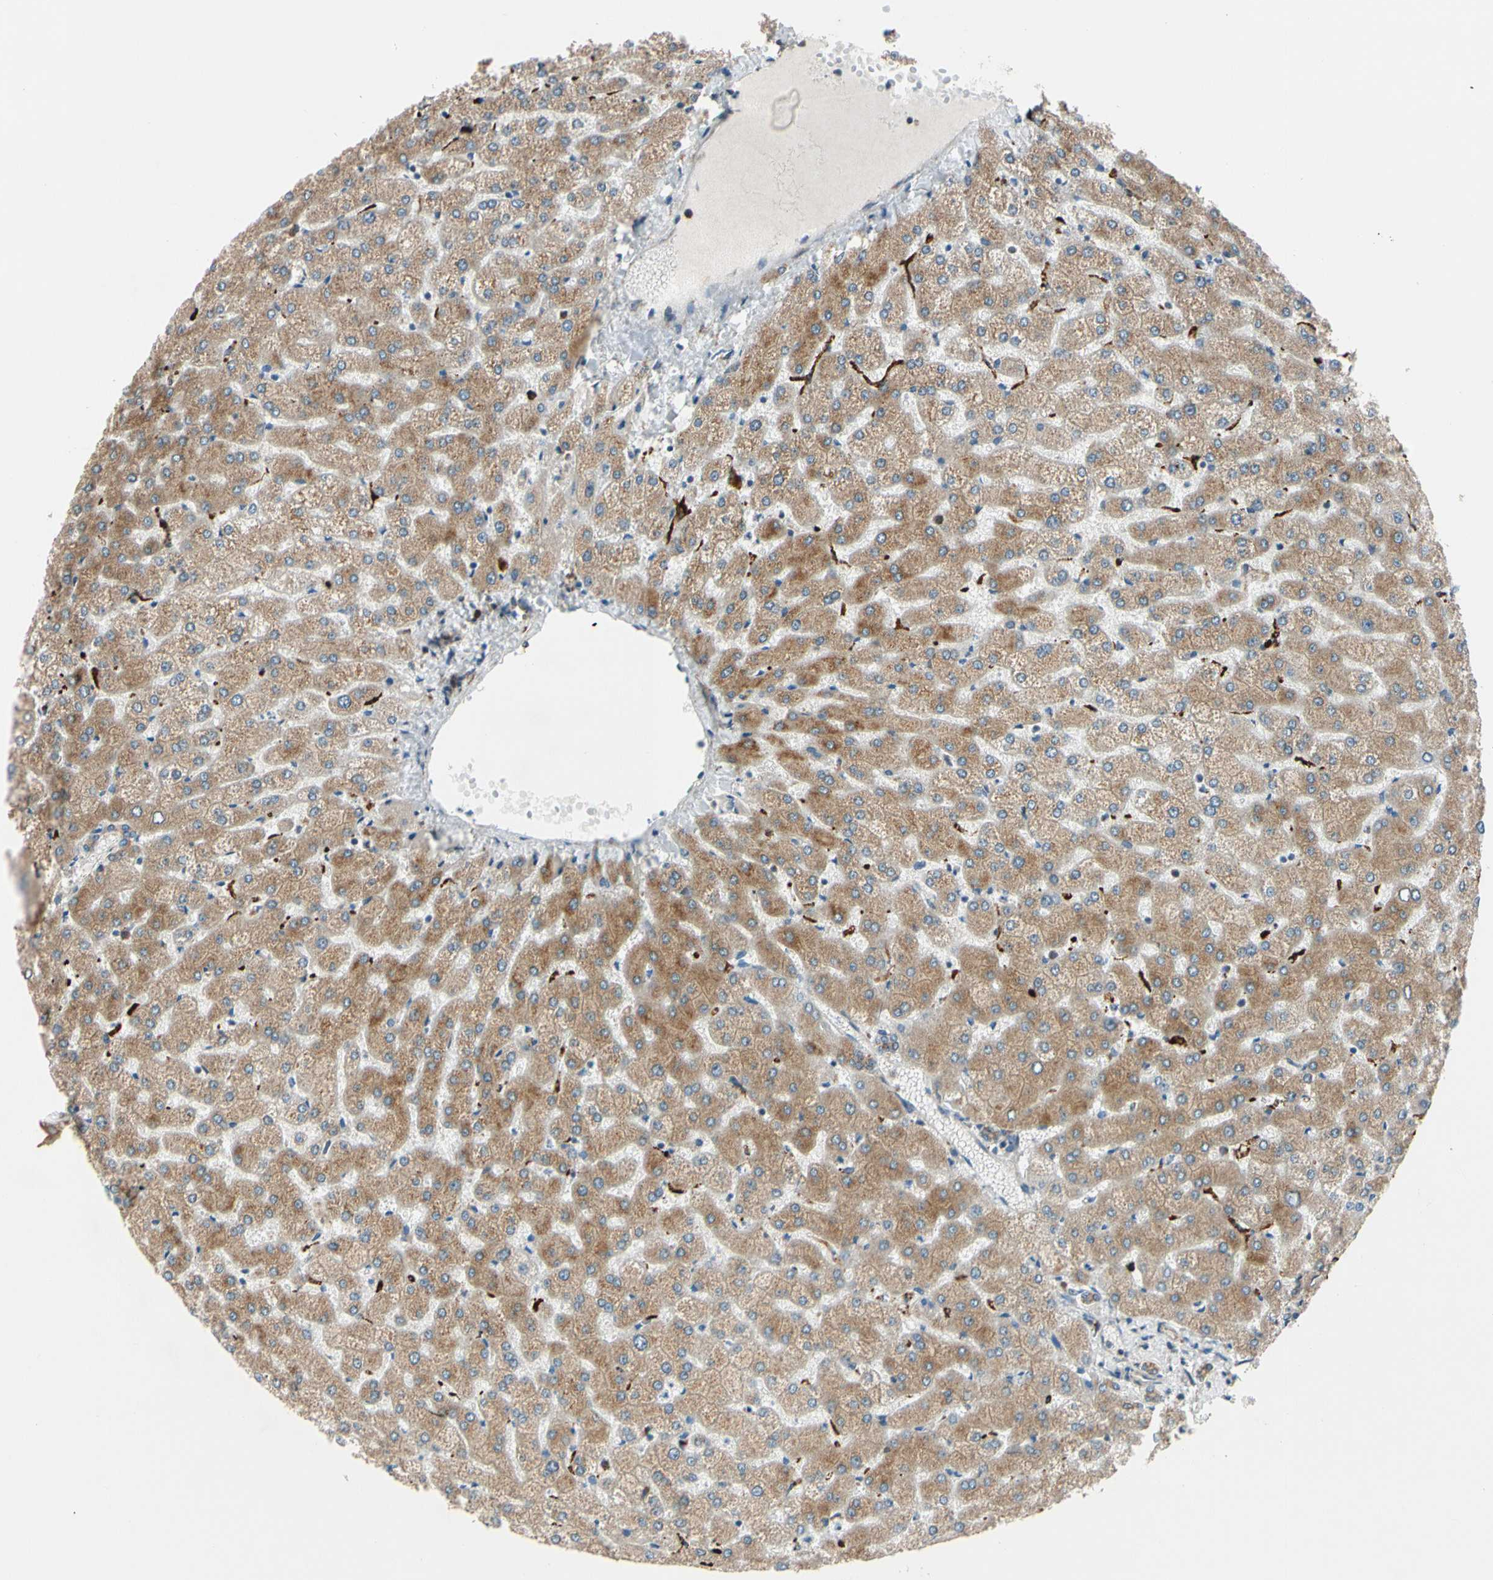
{"staining": {"intensity": "moderate", "quantity": ">75%", "location": "cytoplasmic/membranous"}, "tissue": "liver", "cell_type": "Cholangiocytes", "image_type": "normal", "snomed": [{"axis": "morphology", "description": "Normal tissue, NOS"}, {"axis": "topography", "description": "Liver"}], "caption": "An immunohistochemistry (IHC) image of unremarkable tissue is shown. Protein staining in brown shows moderate cytoplasmic/membranous positivity in liver within cholangiocytes. Immunohistochemistry stains the protein in brown and the nuclei are stained blue.", "gene": "CLCC1", "patient": {"sex": "female", "age": 32}}